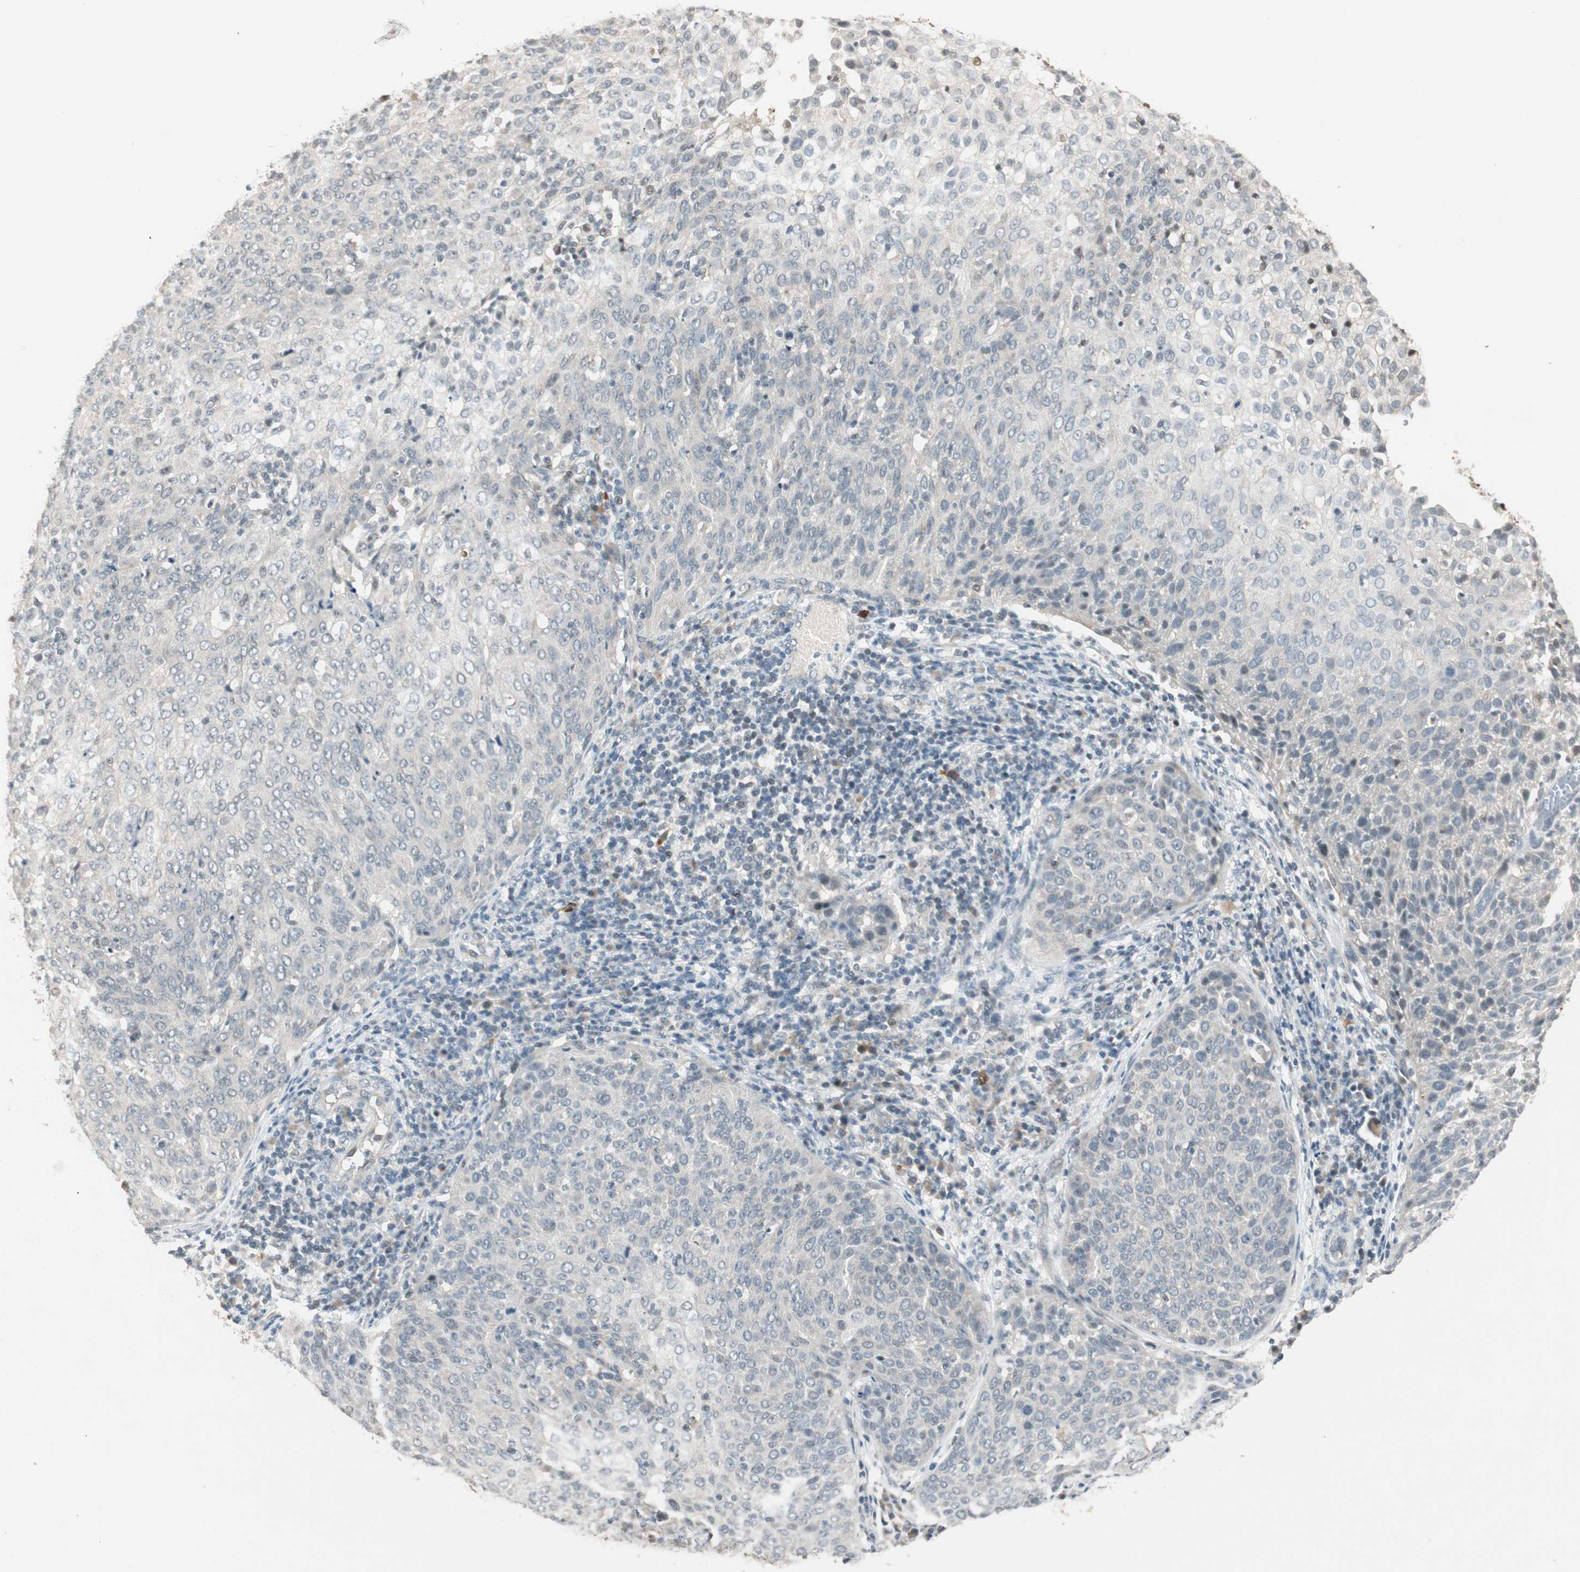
{"staining": {"intensity": "negative", "quantity": "none", "location": "none"}, "tissue": "cervical cancer", "cell_type": "Tumor cells", "image_type": "cancer", "snomed": [{"axis": "morphology", "description": "Squamous cell carcinoma, NOS"}, {"axis": "topography", "description": "Cervix"}], "caption": "The photomicrograph shows no staining of tumor cells in cervical squamous cell carcinoma.", "gene": "ACSL5", "patient": {"sex": "female", "age": 38}}